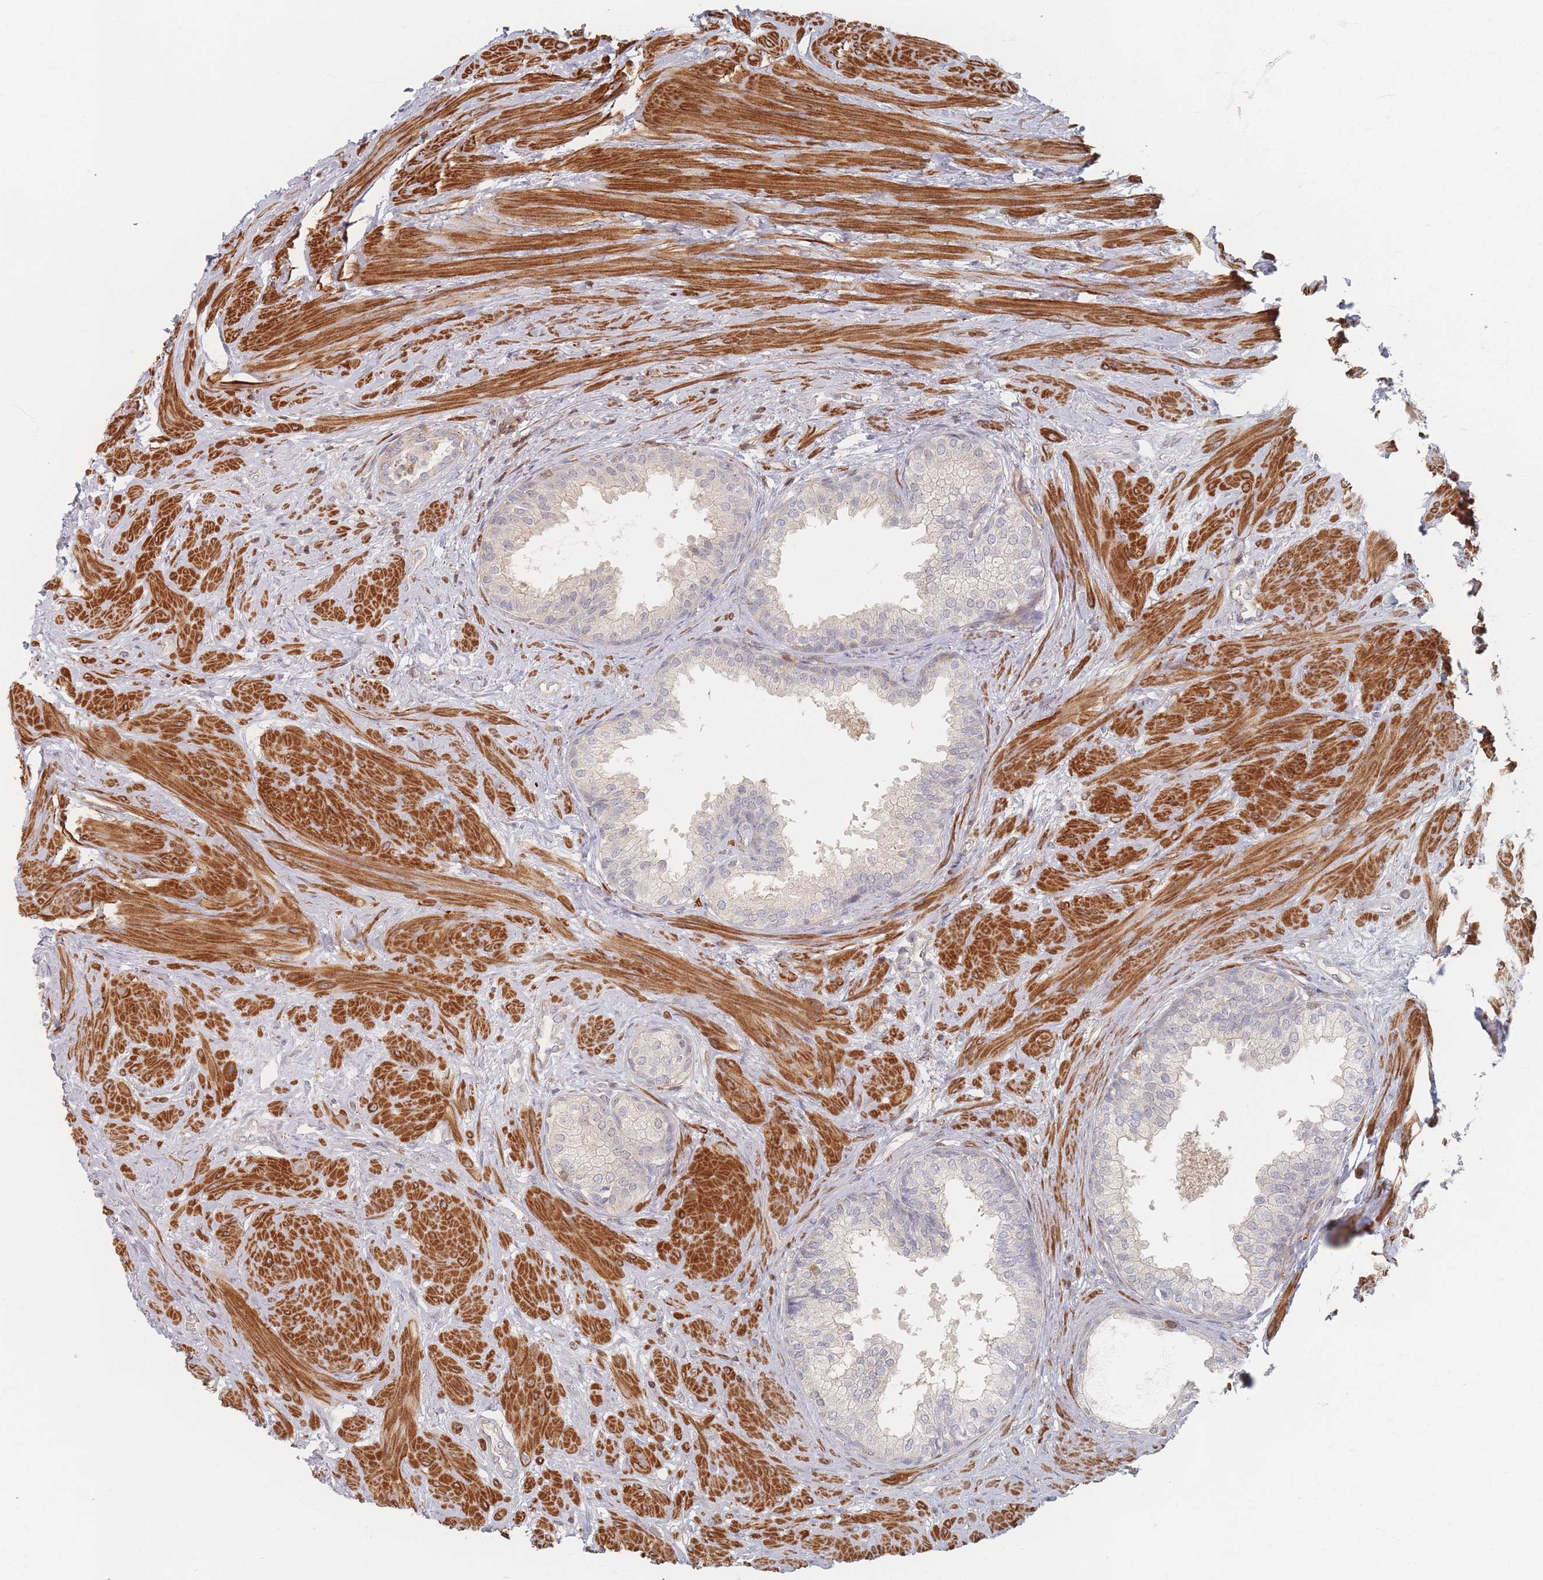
{"staining": {"intensity": "weak", "quantity": "<25%", "location": "cytoplasmic/membranous"}, "tissue": "prostate", "cell_type": "Glandular cells", "image_type": "normal", "snomed": [{"axis": "morphology", "description": "Normal tissue, NOS"}, {"axis": "topography", "description": "Prostate"}], "caption": "Immunohistochemical staining of unremarkable human prostate reveals no significant staining in glandular cells.", "gene": "ZKSCAN7", "patient": {"sex": "male", "age": 48}}